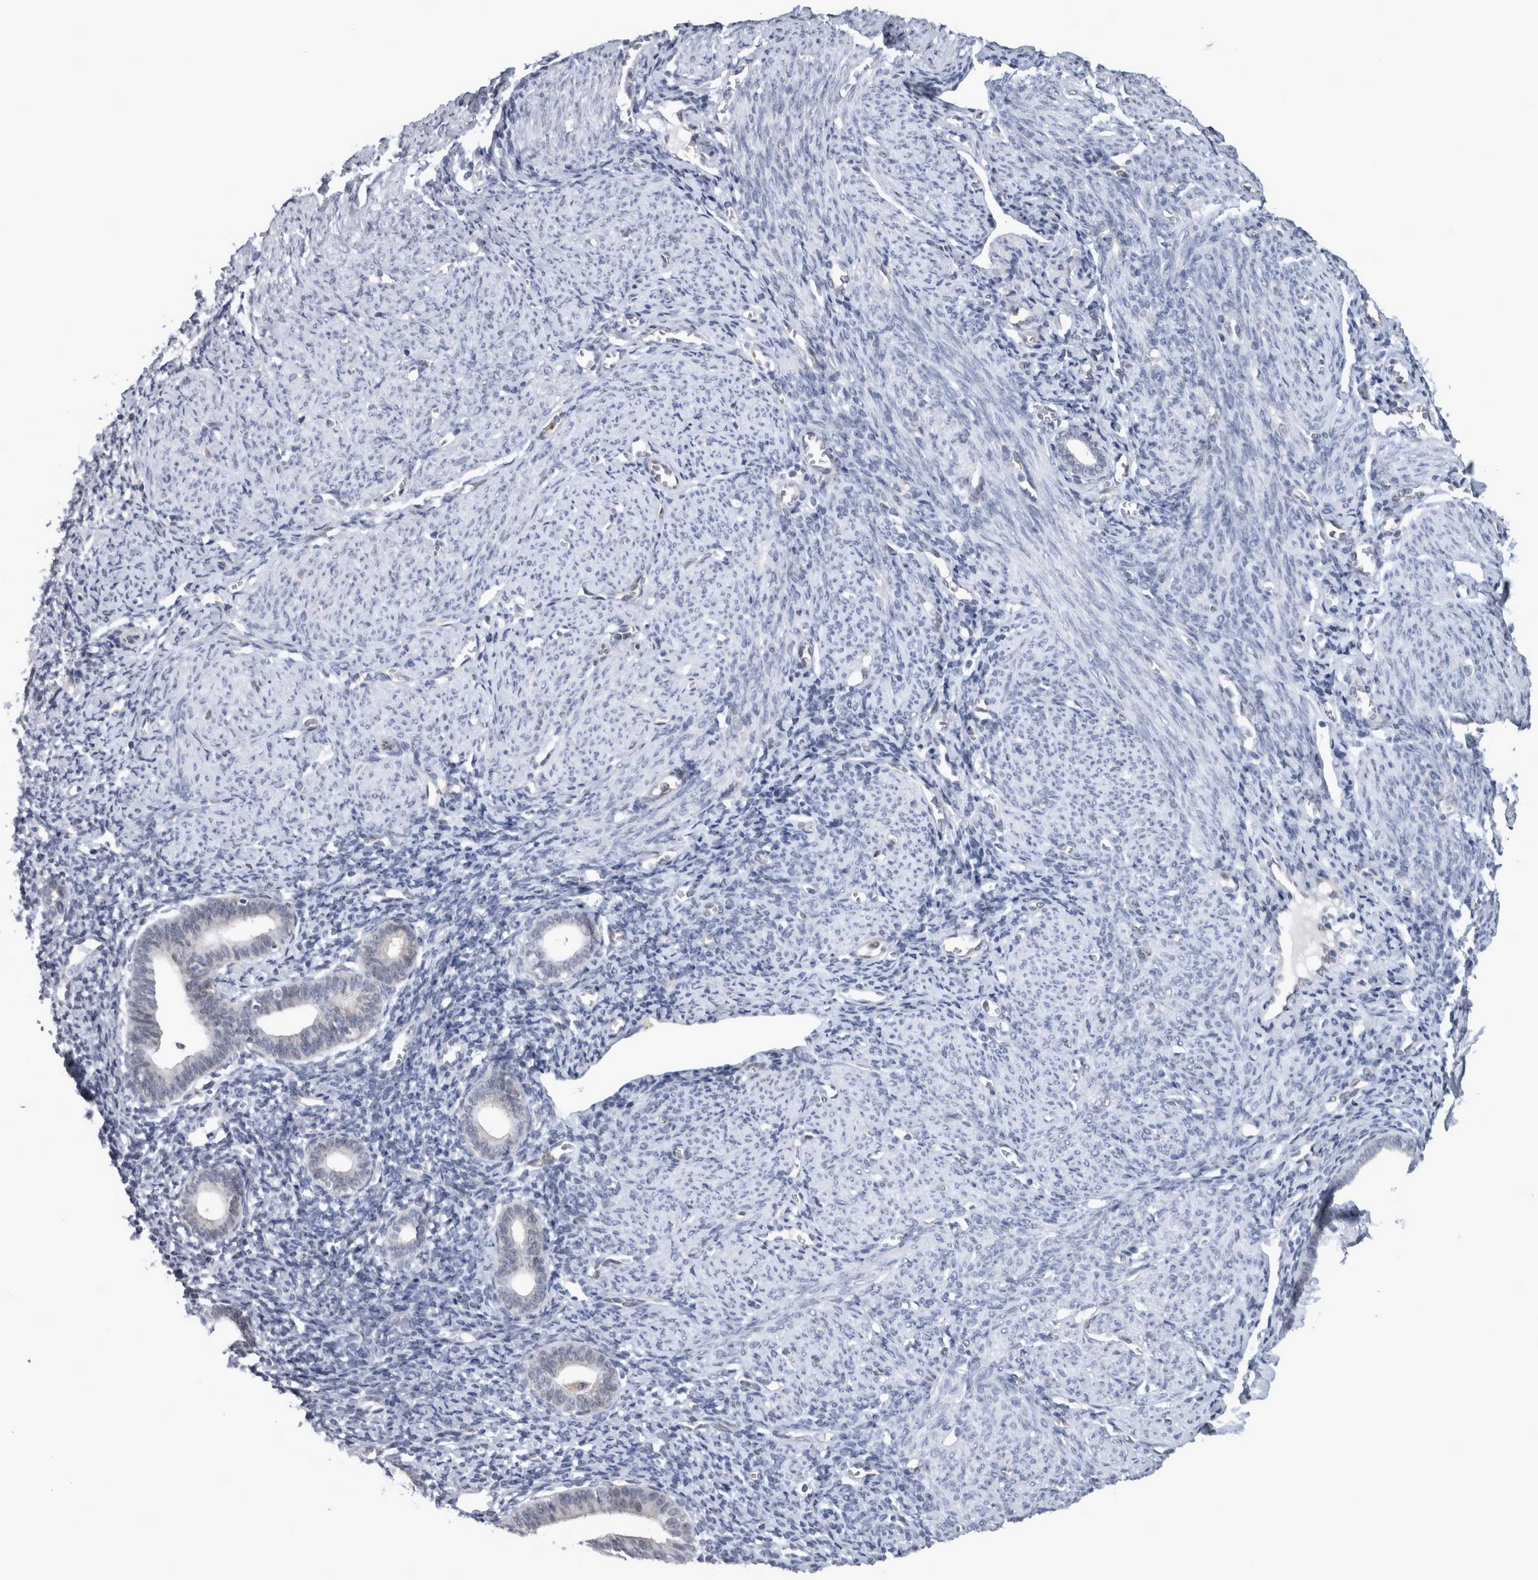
{"staining": {"intensity": "negative", "quantity": "none", "location": "none"}, "tissue": "endometrium", "cell_type": "Cells in endometrial stroma", "image_type": "normal", "snomed": [{"axis": "morphology", "description": "Normal tissue, NOS"}, {"axis": "morphology", "description": "Adenocarcinoma, NOS"}, {"axis": "topography", "description": "Endometrium"}], "caption": "Immunohistochemistry of normal human endometrium displays no positivity in cells in endometrial stroma.", "gene": "NAPRT", "patient": {"sex": "female", "age": 57}}